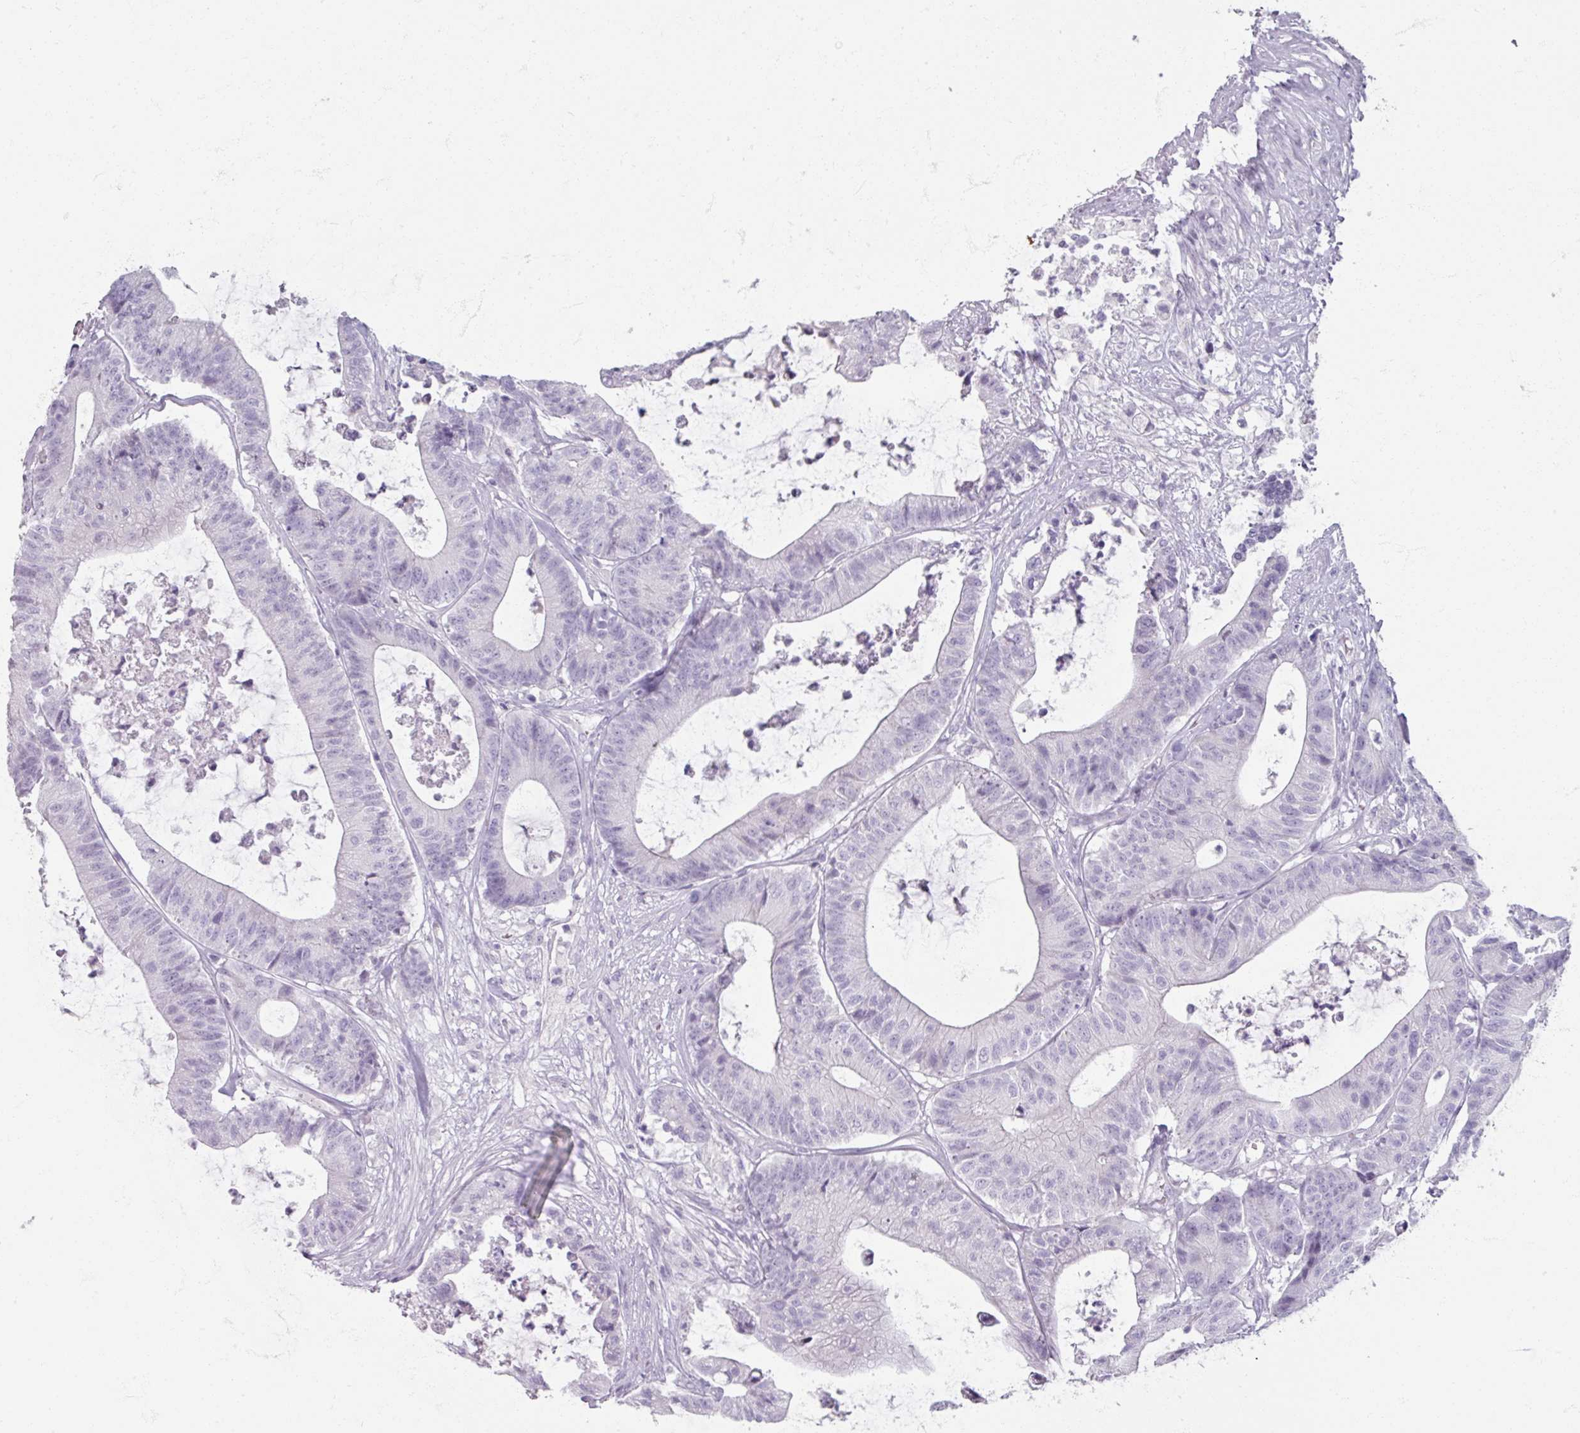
{"staining": {"intensity": "negative", "quantity": "none", "location": "none"}, "tissue": "colorectal cancer", "cell_type": "Tumor cells", "image_type": "cancer", "snomed": [{"axis": "morphology", "description": "Adenocarcinoma, NOS"}, {"axis": "topography", "description": "Colon"}], "caption": "Immunohistochemistry (IHC) image of neoplastic tissue: human colorectal cancer stained with DAB (3,3'-diaminobenzidine) reveals no significant protein positivity in tumor cells.", "gene": "TG", "patient": {"sex": "female", "age": 84}}